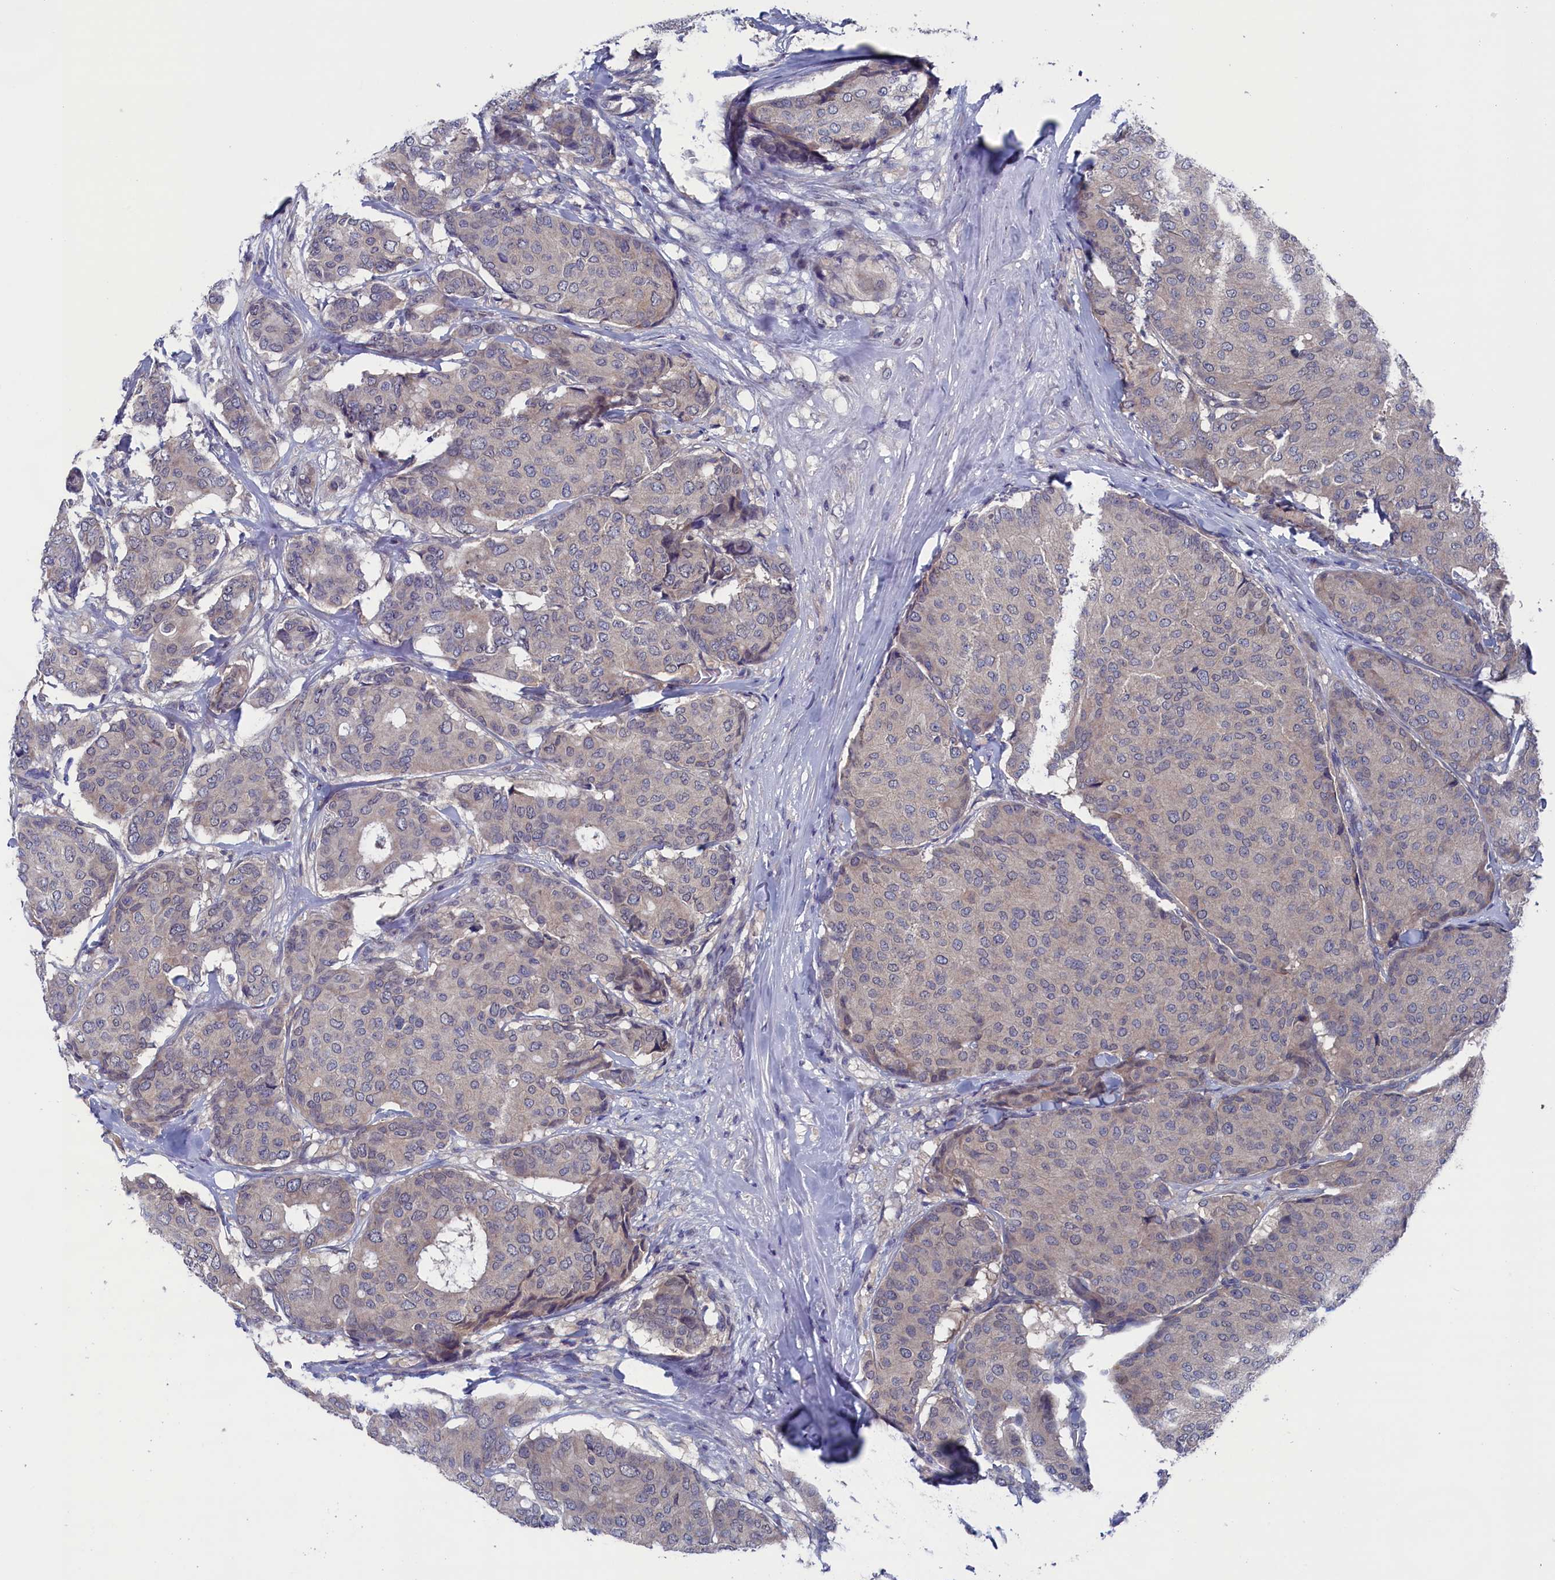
{"staining": {"intensity": "weak", "quantity": "<25%", "location": "cytoplasmic/membranous"}, "tissue": "breast cancer", "cell_type": "Tumor cells", "image_type": "cancer", "snomed": [{"axis": "morphology", "description": "Duct carcinoma"}, {"axis": "topography", "description": "Breast"}], "caption": "There is no significant staining in tumor cells of breast cancer.", "gene": "SPATA13", "patient": {"sex": "female", "age": 75}}